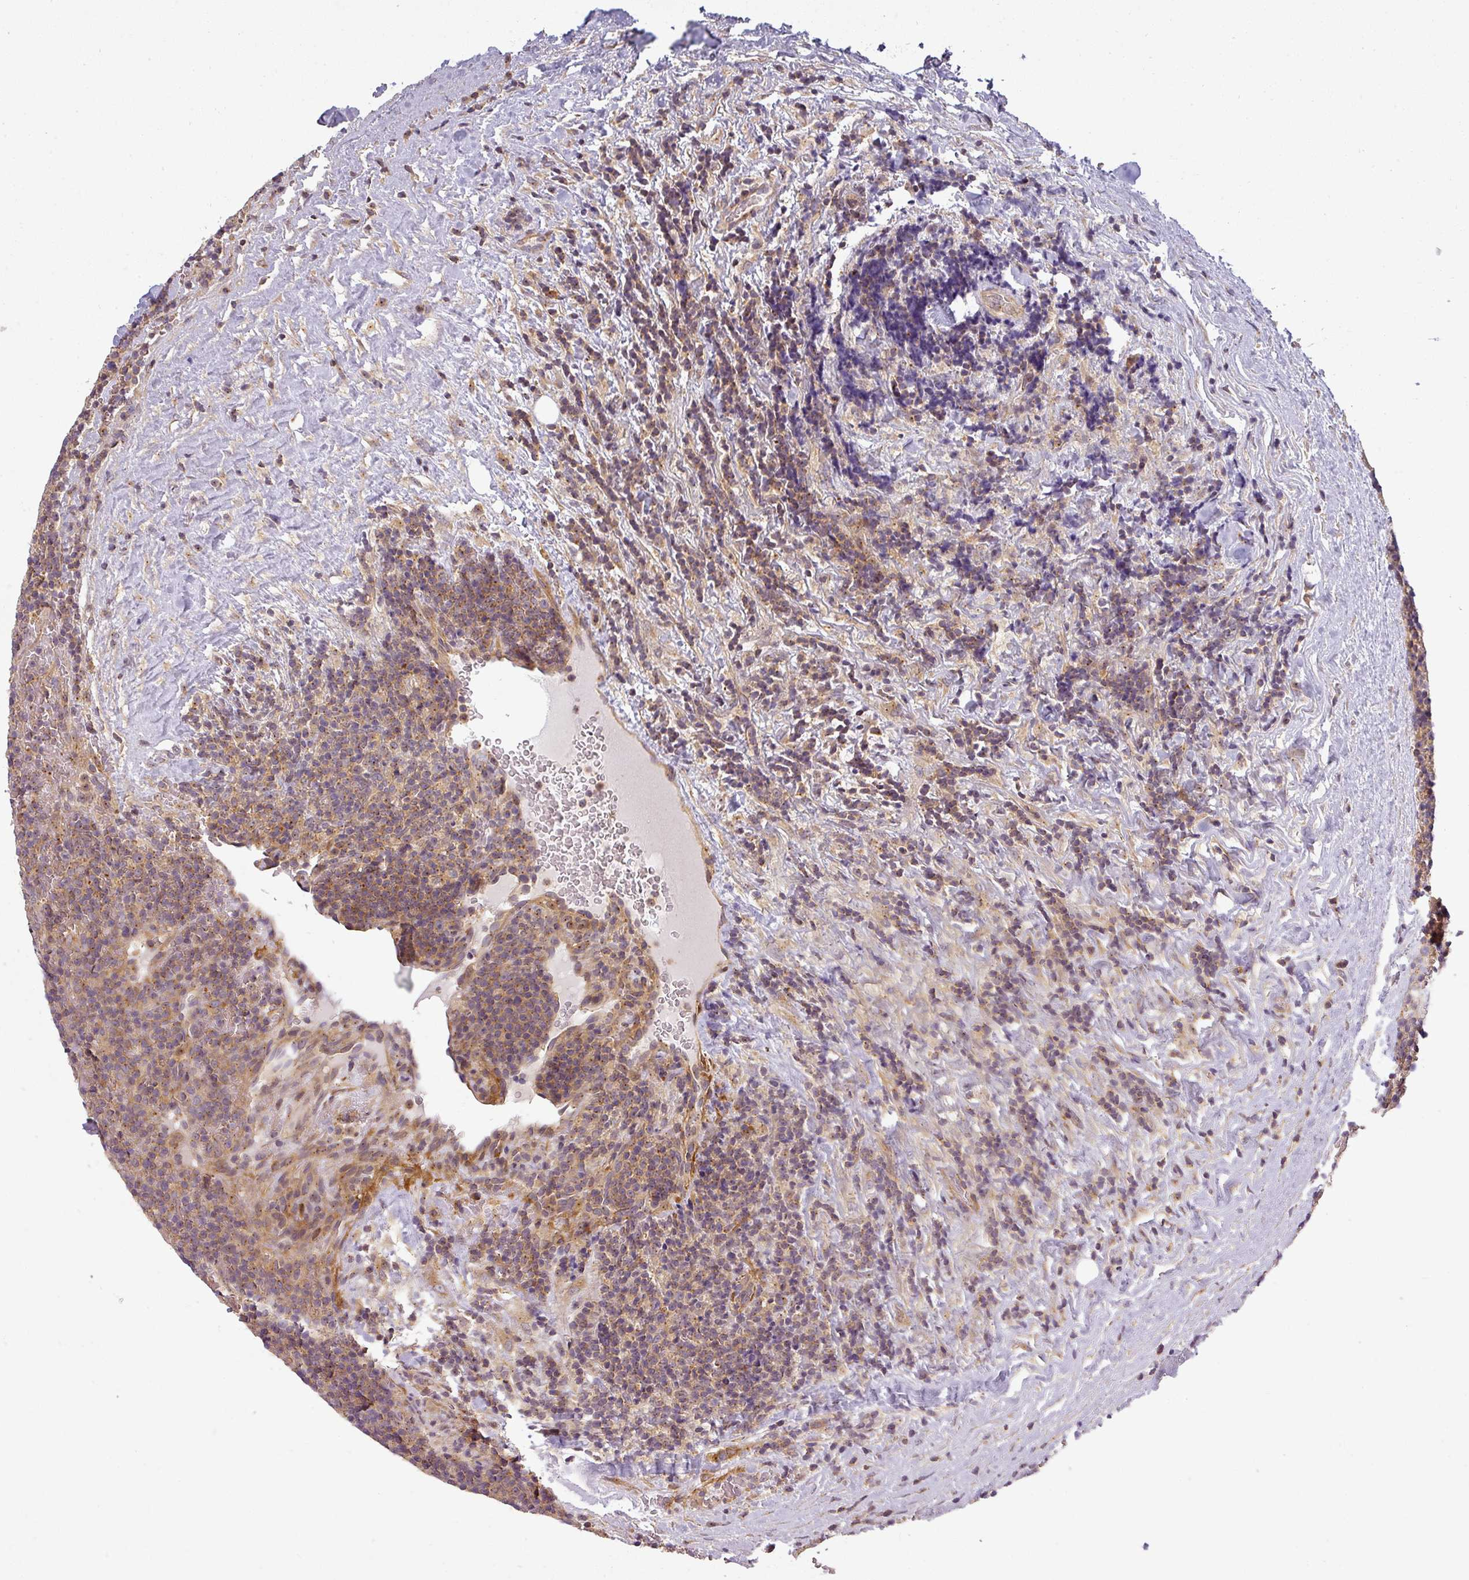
{"staining": {"intensity": "weak", "quantity": "<25%", "location": "cytoplasmic/membranous"}, "tissue": "lymphoma", "cell_type": "Tumor cells", "image_type": "cancer", "snomed": [{"axis": "morphology", "description": "Malignant lymphoma, non-Hodgkin's type, Low grade"}, {"axis": "topography", "description": "Lymph node"}], "caption": "IHC histopathology image of low-grade malignant lymphoma, non-Hodgkin's type stained for a protein (brown), which demonstrates no expression in tumor cells.", "gene": "NIN", "patient": {"sex": "female", "age": 67}}